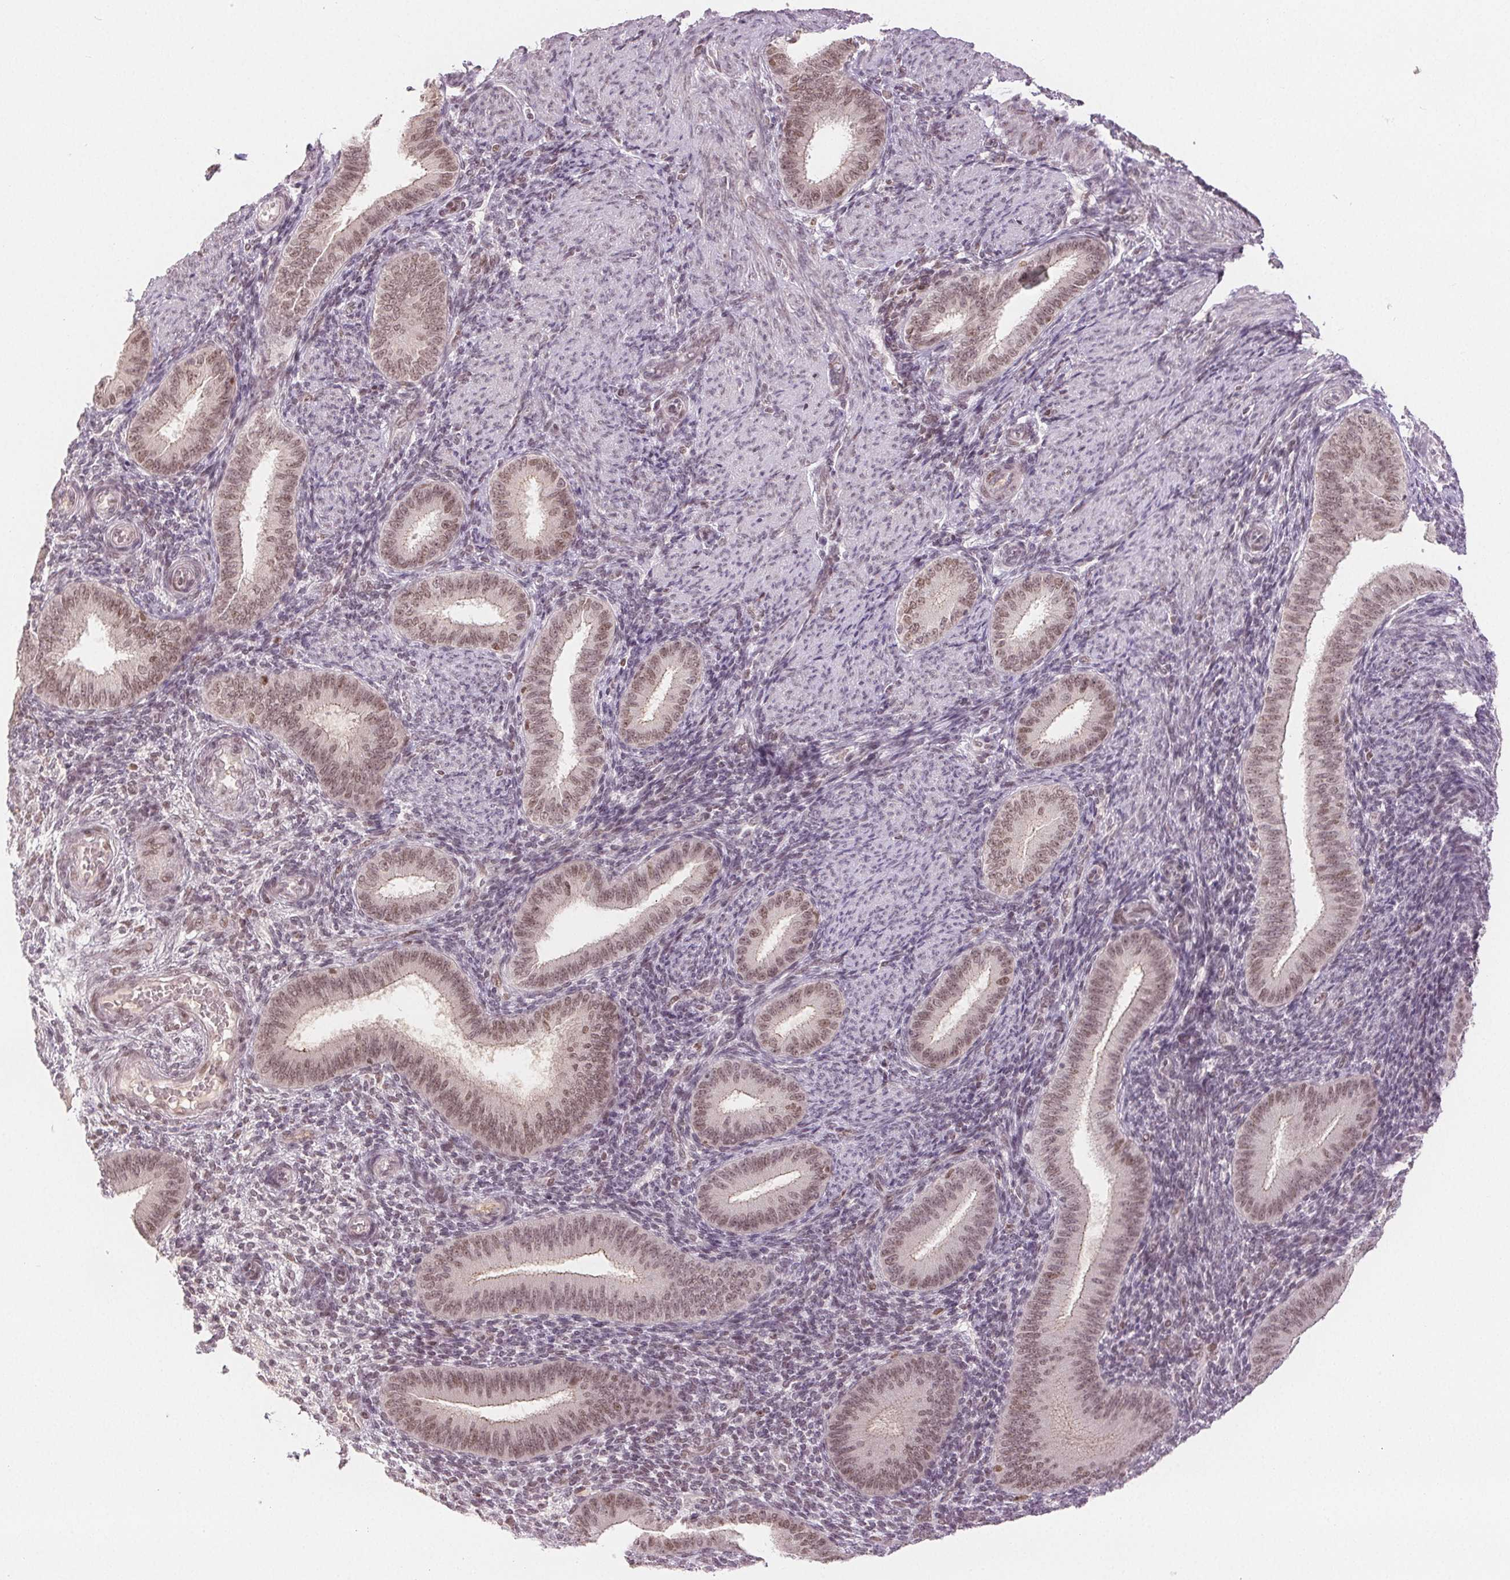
{"staining": {"intensity": "negative", "quantity": "none", "location": "none"}, "tissue": "endometrium", "cell_type": "Cells in endometrial stroma", "image_type": "normal", "snomed": [{"axis": "morphology", "description": "Normal tissue, NOS"}, {"axis": "topography", "description": "Endometrium"}], "caption": "Protein analysis of benign endometrium demonstrates no significant positivity in cells in endometrial stroma. (Brightfield microscopy of DAB (3,3'-diaminobenzidine) immunohistochemistry (IHC) at high magnification).", "gene": "DEK", "patient": {"sex": "female", "age": 39}}